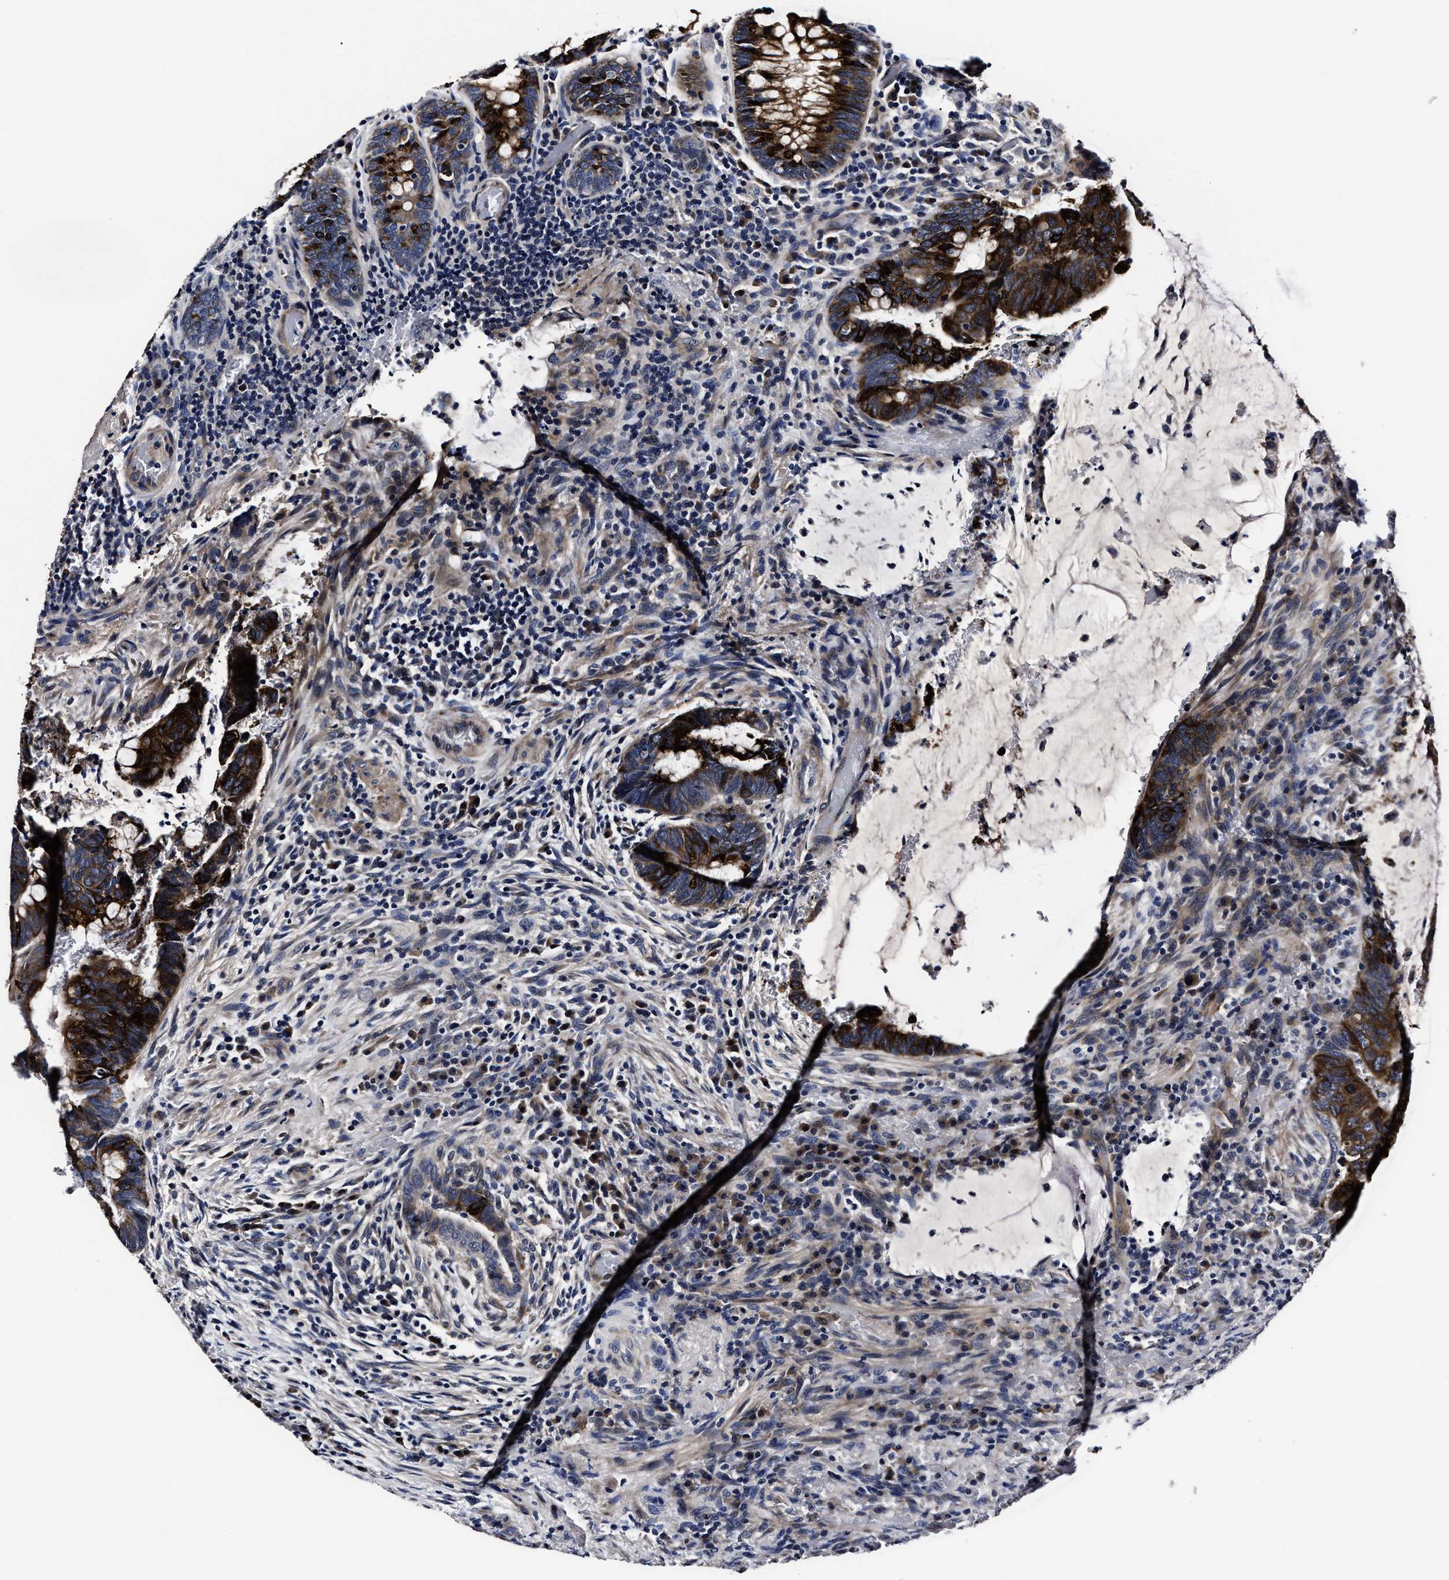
{"staining": {"intensity": "strong", "quantity": ">75%", "location": "cytoplasmic/membranous"}, "tissue": "colorectal cancer", "cell_type": "Tumor cells", "image_type": "cancer", "snomed": [{"axis": "morphology", "description": "Normal tissue, NOS"}, {"axis": "morphology", "description": "Adenocarcinoma, NOS"}, {"axis": "topography", "description": "Rectum"}, {"axis": "topography", "description": "Peripheral nerve tissue"}], "caption": "IHC (DAB) staining of adenocarcinoma (colorectal) shows strong cytoplasmic/membranous protein expression in about >75% of tumor cells.", "gene": "OLFML2A", "patient": {"sex": "male", "age": 92}}